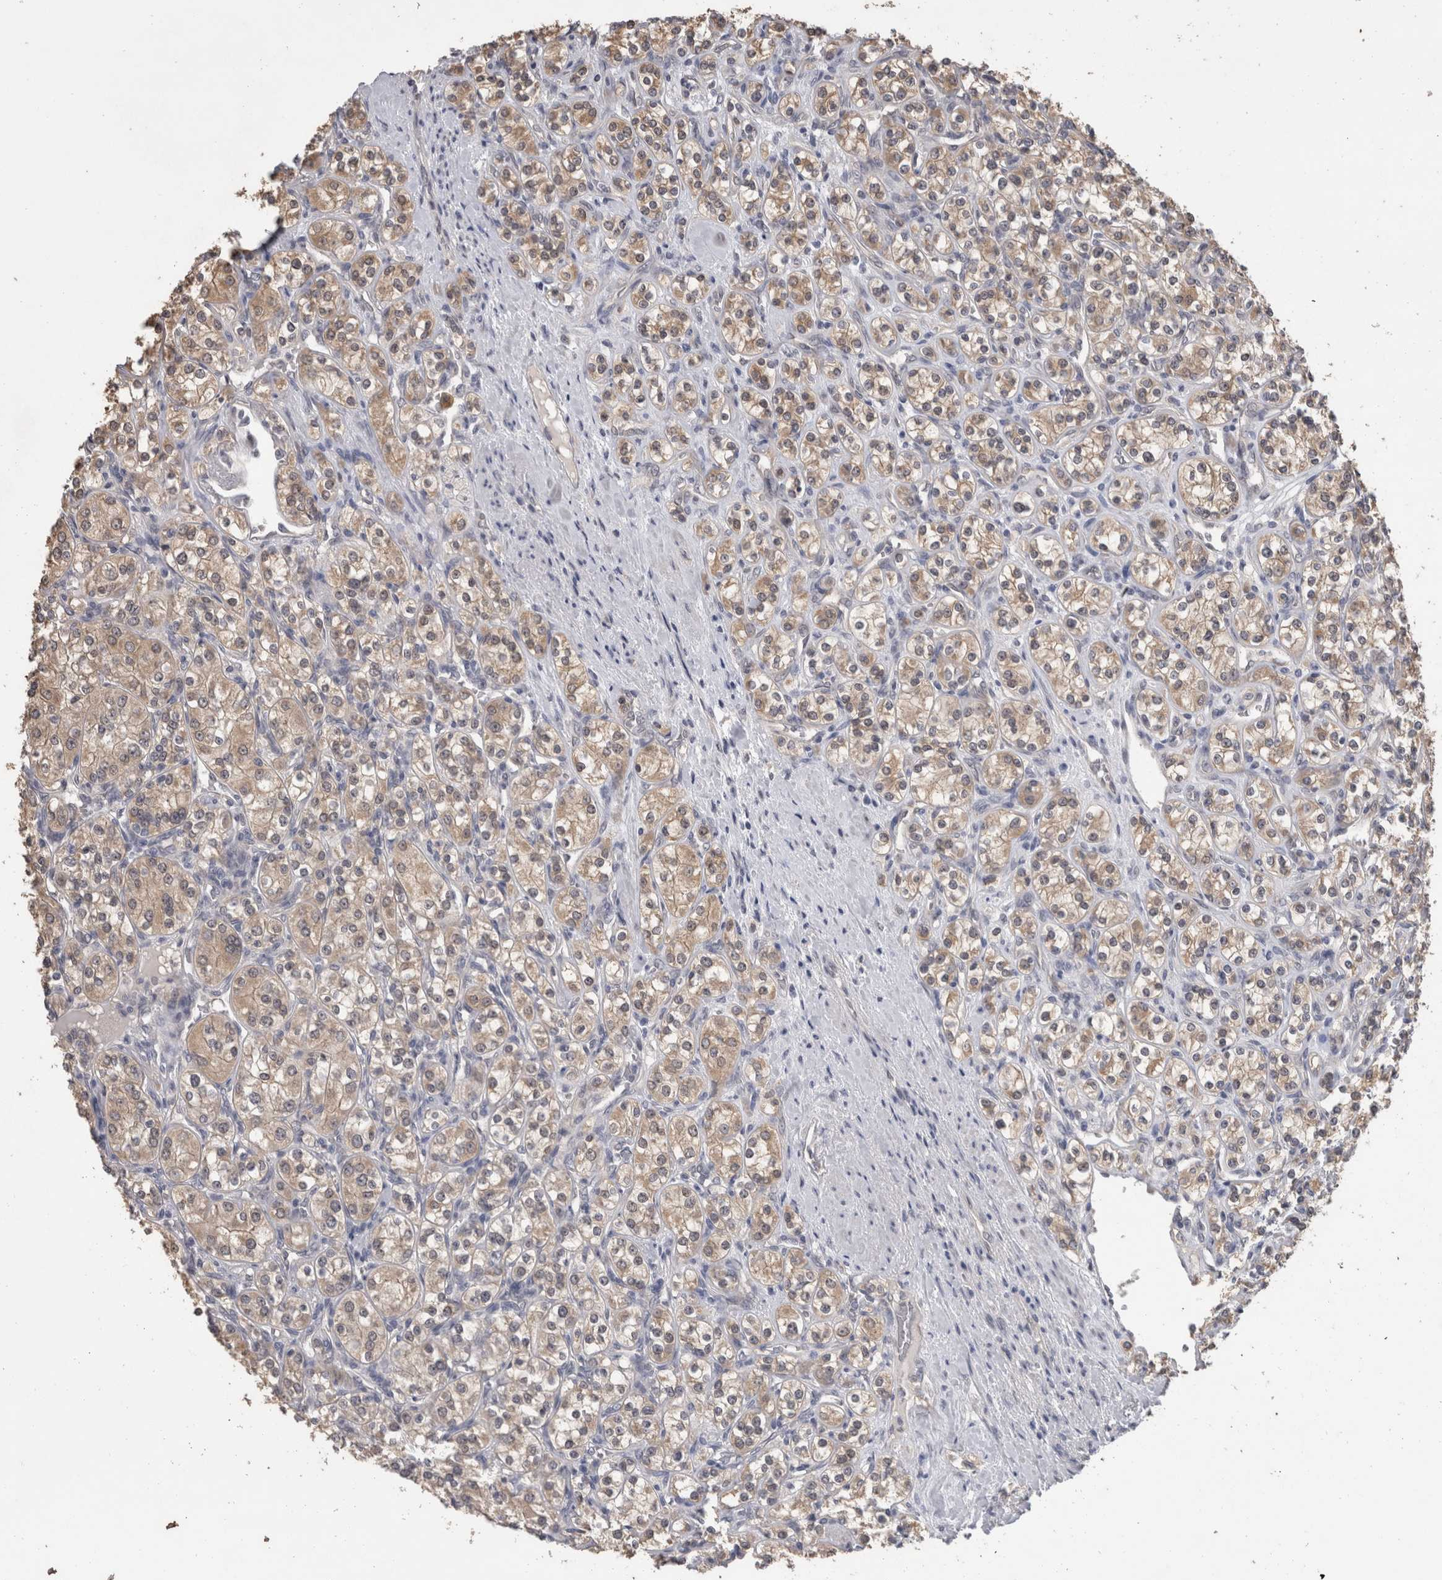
{"staining": {"intensity": "weak", "quantity": ">75%", "location": "cytoplasmic/membranous"}, "tissue": "renal cancer", "cell_type": "Tumor cells", "image_type": "cancer", "snomed": [{"axis": "morphology", "description": "Adenocarcinoma, NOS"}, {"axis": "topography", "description": "Kidney"}], "caption": "A histopathology image of human renal adenocarcinoma stained for a protein demonstrates weak cytoplasmic/membranous brown staining in tumor cells.", "gene": "FHOD3", "patient": {"sex": "male", "age": 77}}